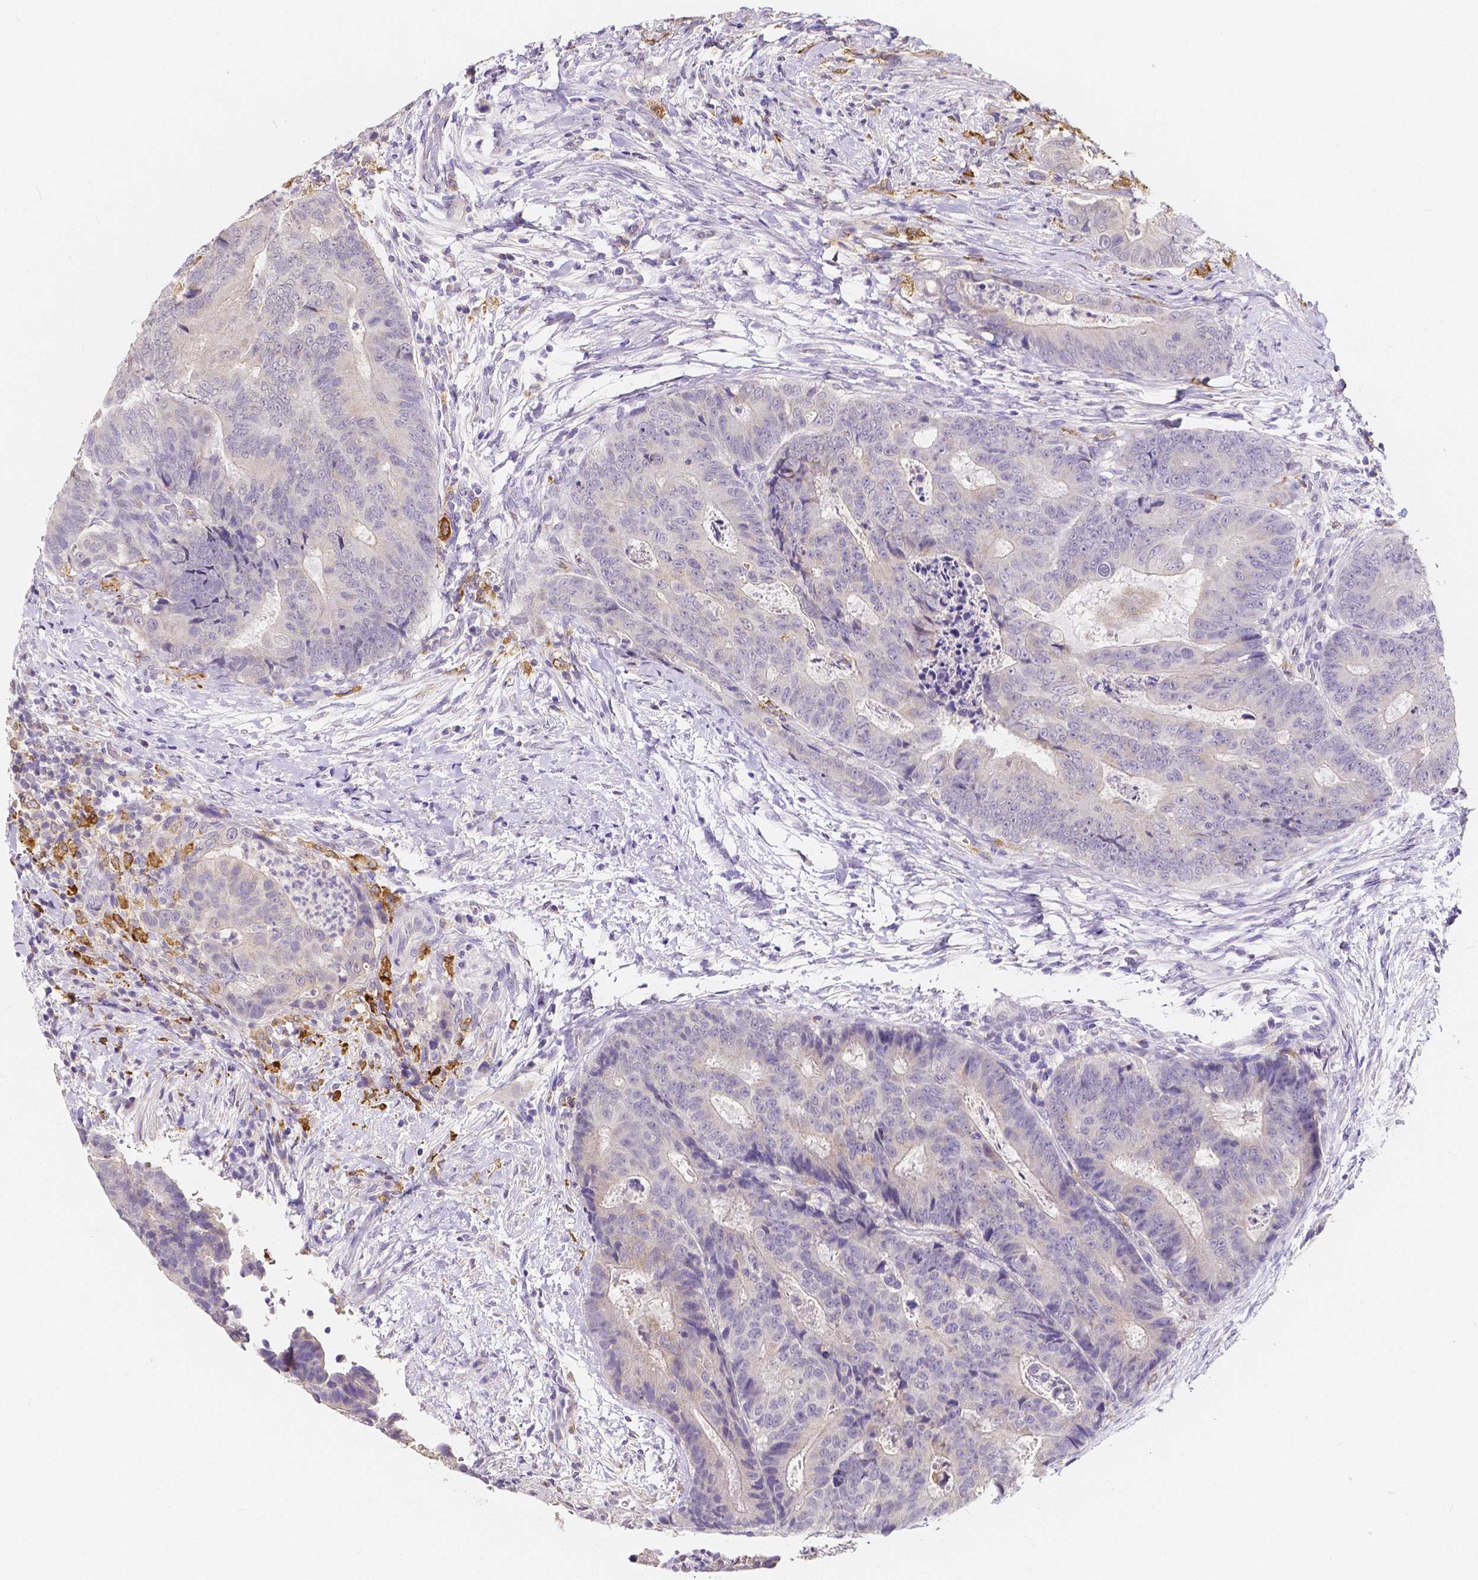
{"staining": {"intensity": "negative", "quantity": "none", "location": "none"}, "tissue": "colorectal cancer", "cell_type": "Tumor cells", "image_type": "cancer", "snomed": [{"axis": "morphology", "description": "Adenocarcinoma, NOS"}, {"axis": "topography", "description": "Colon"}], "caption": "An immunohistochemistry (IHC) image of colorectal cancer is shown. There is no staining in tumor cells of colorectal cancer.", "gene": "ACP5", "patient": {"sex": "female", "age": 48}}